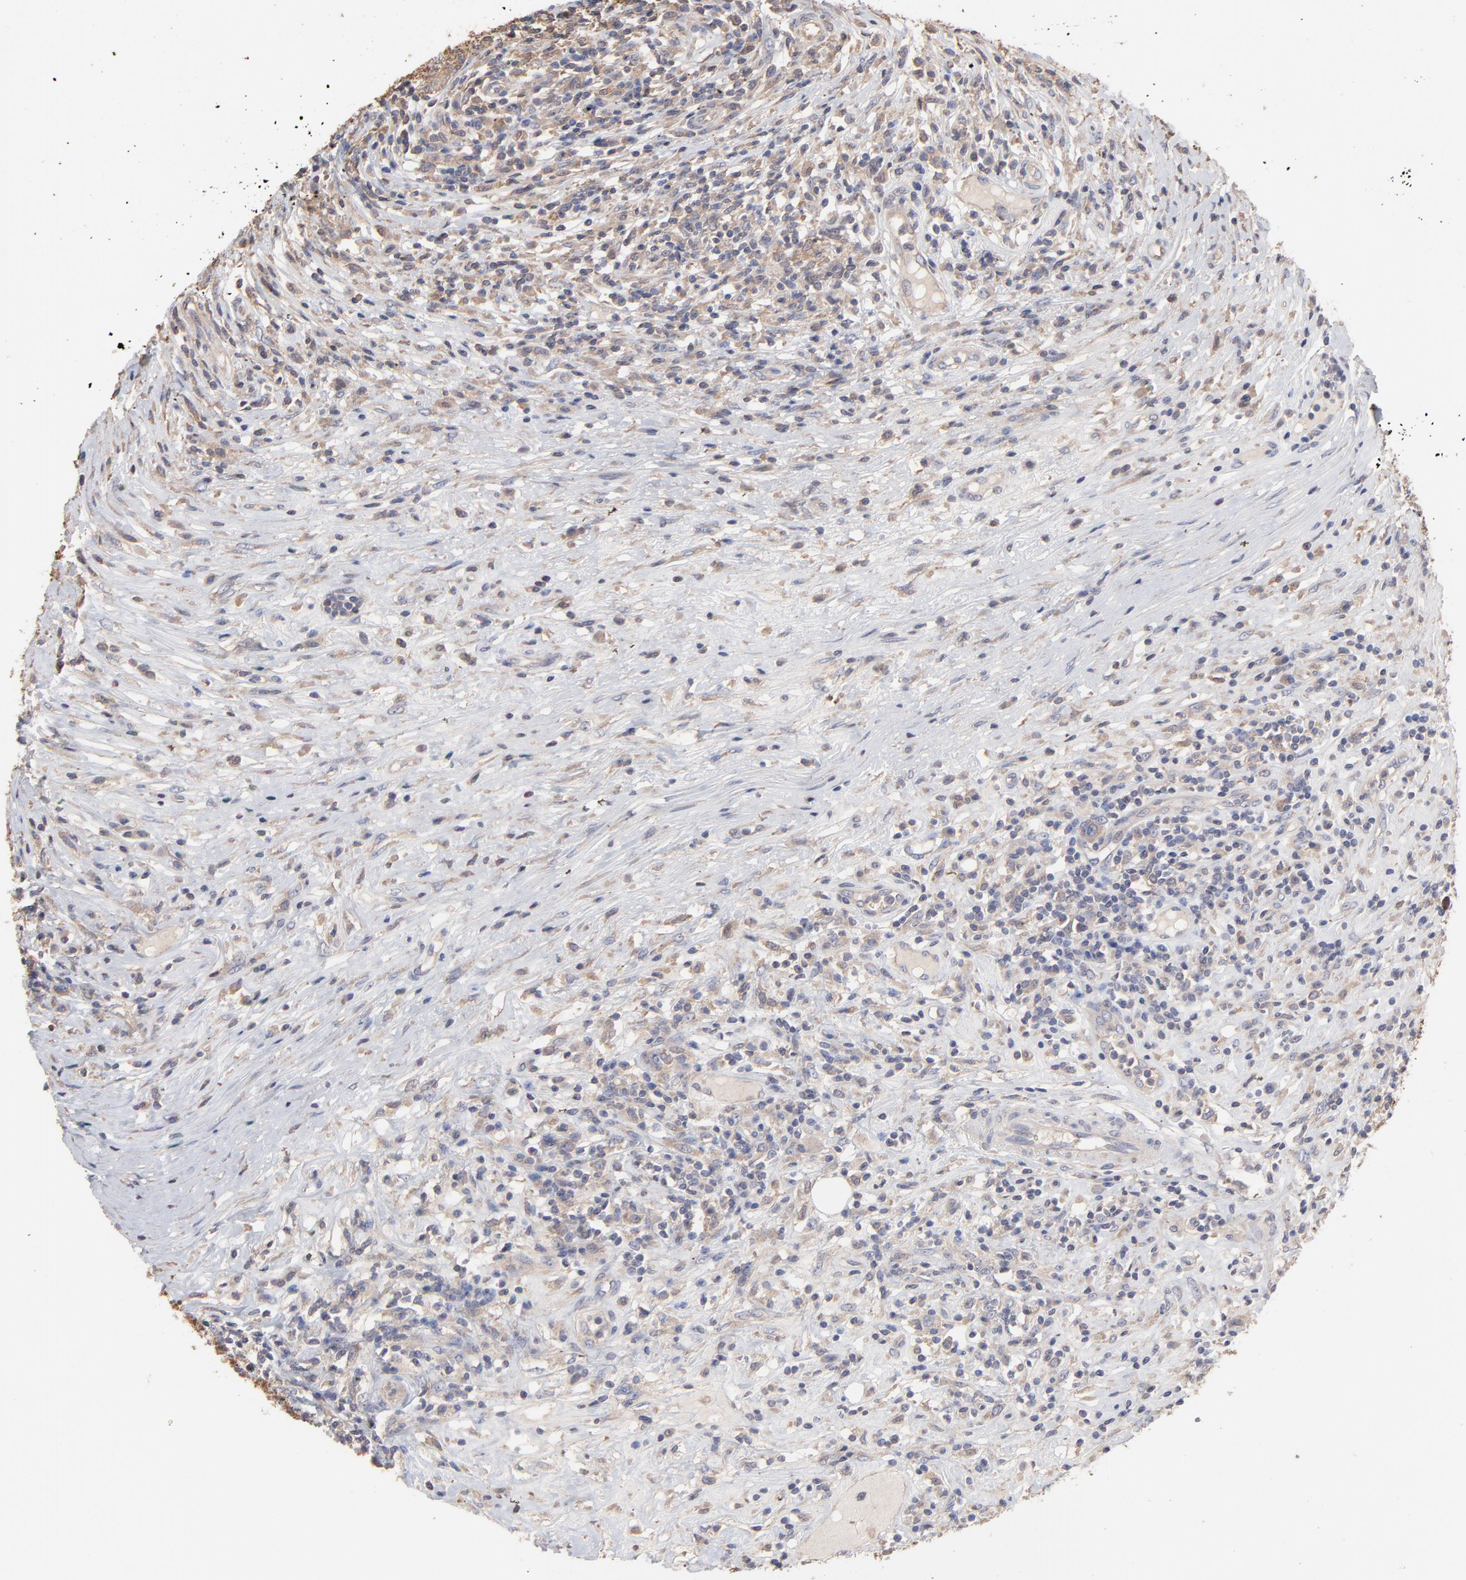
{"staining": {"intensity": "moderate", "quantity": ">75%", "location": "cytoplasmic/membranous"}, "tissue": "lymphoma", "cell_type": "Tumor cells", "image_type": "cancer", "snomed": [{"axis": "morphology", "description": "Malignant lymphoma, non-Hodgkin's type, High grade"}, {"axis": "topography", "description": "Lymph node"}], "caption": "Immunohistochemical staining of human lymphoma exhibits moderate cytoplasmic/membranous protein staining in approximately >75% of tumor cells.", "gene": "TANGO2", "patient": {"sex": "female", "age": 84}}